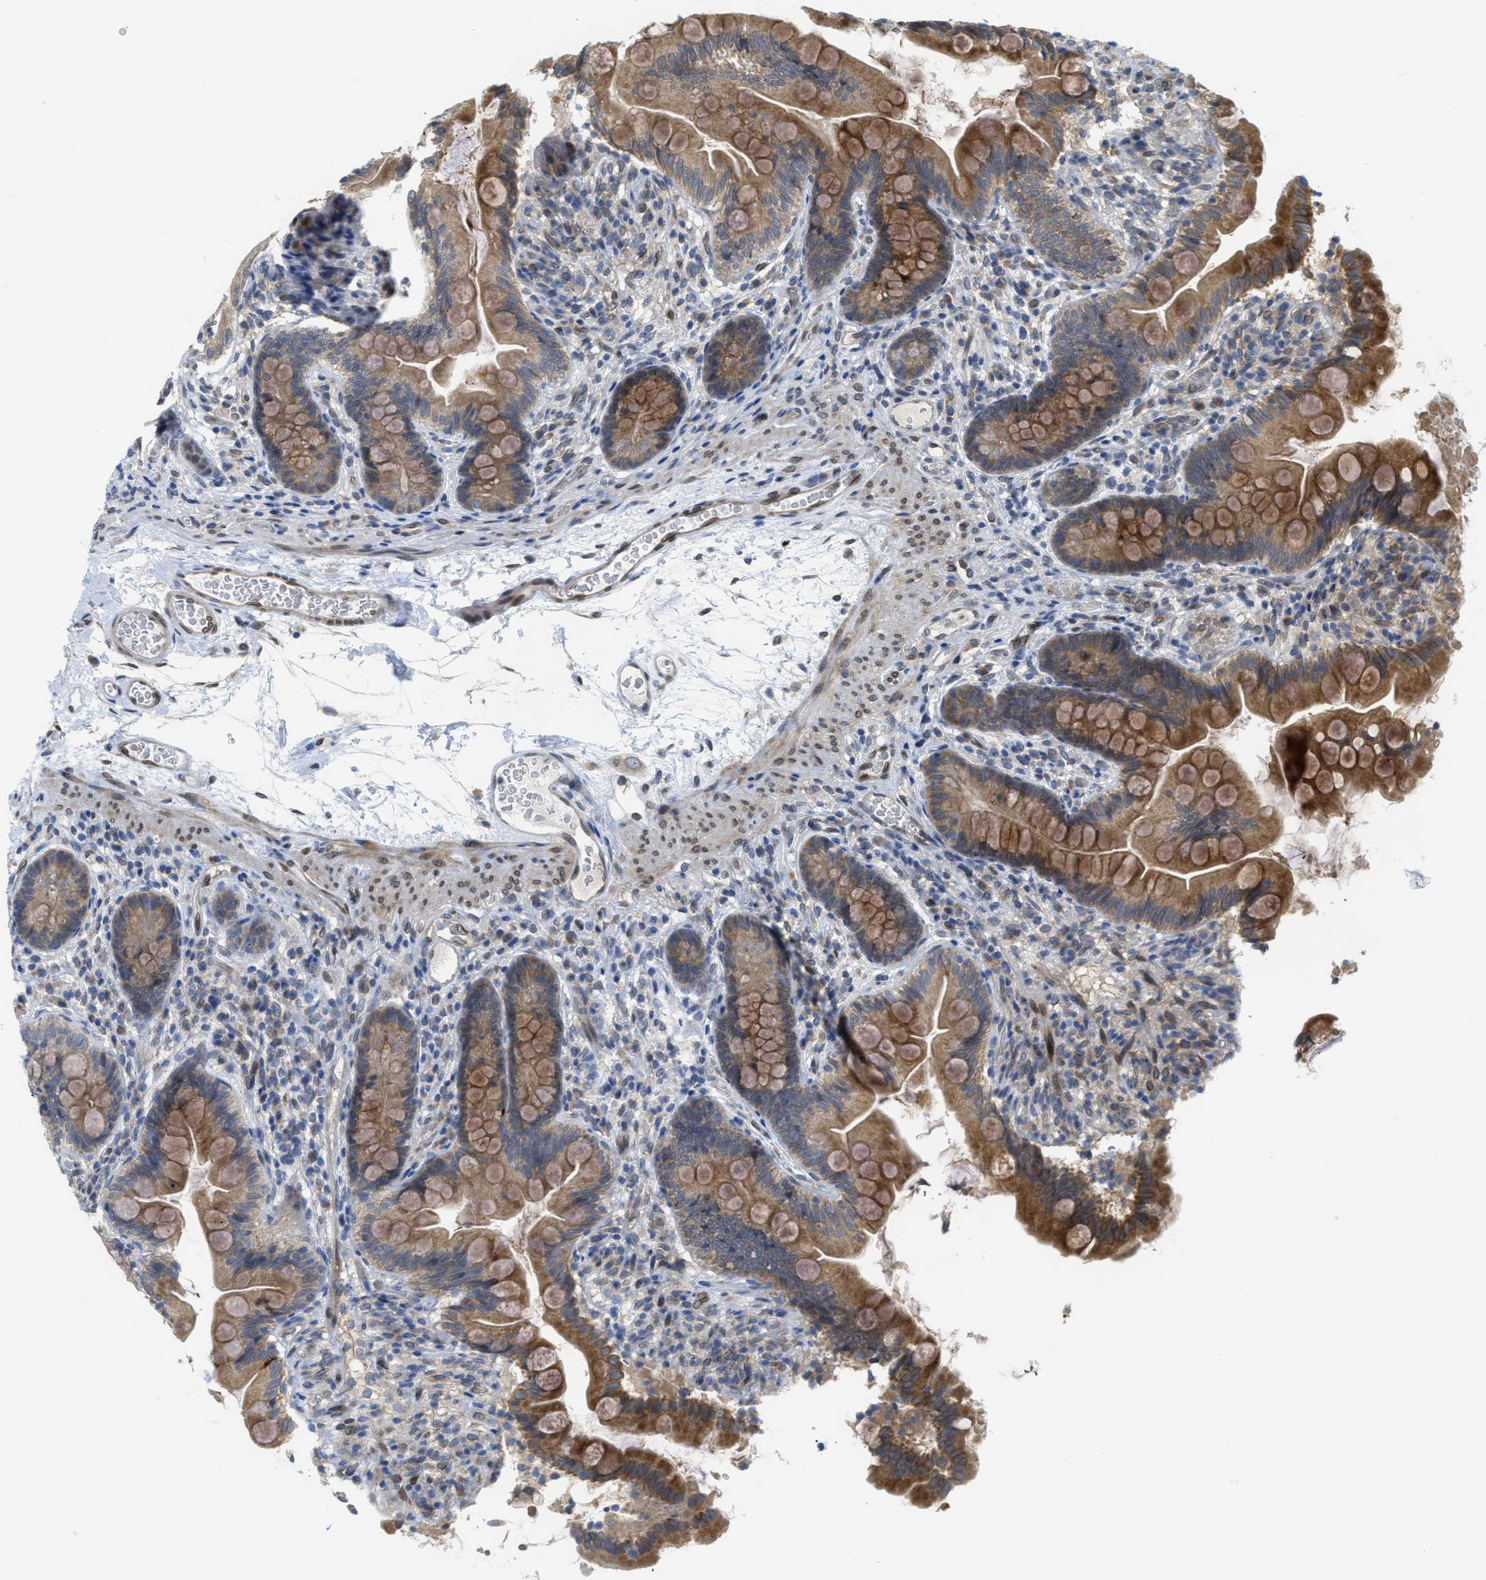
{"staining": {"intensity": "strong", "quantity": ">75%", "location": "cytoplasmic/membranous"}, "tissue": "small intestine", "cell_type": "Glandular cells", "image_type": "normal", "snomed": [{"axis": "morphology", "description": "Normal tissue, NOS"}, {"axis": "topography", "description": "Small intestine"}], "caption": "An IHC histopathology image of unremarkable tissue is shown. Protein staining in brown highlights strong cytoplasmic/membranous positivity in small intestine within glandular cells. (brown staining indicates protein expression, while blue staining denotes nuclei).", "gene": "EIF2AK3", "patient": {"sex": "female", "age": 56}}